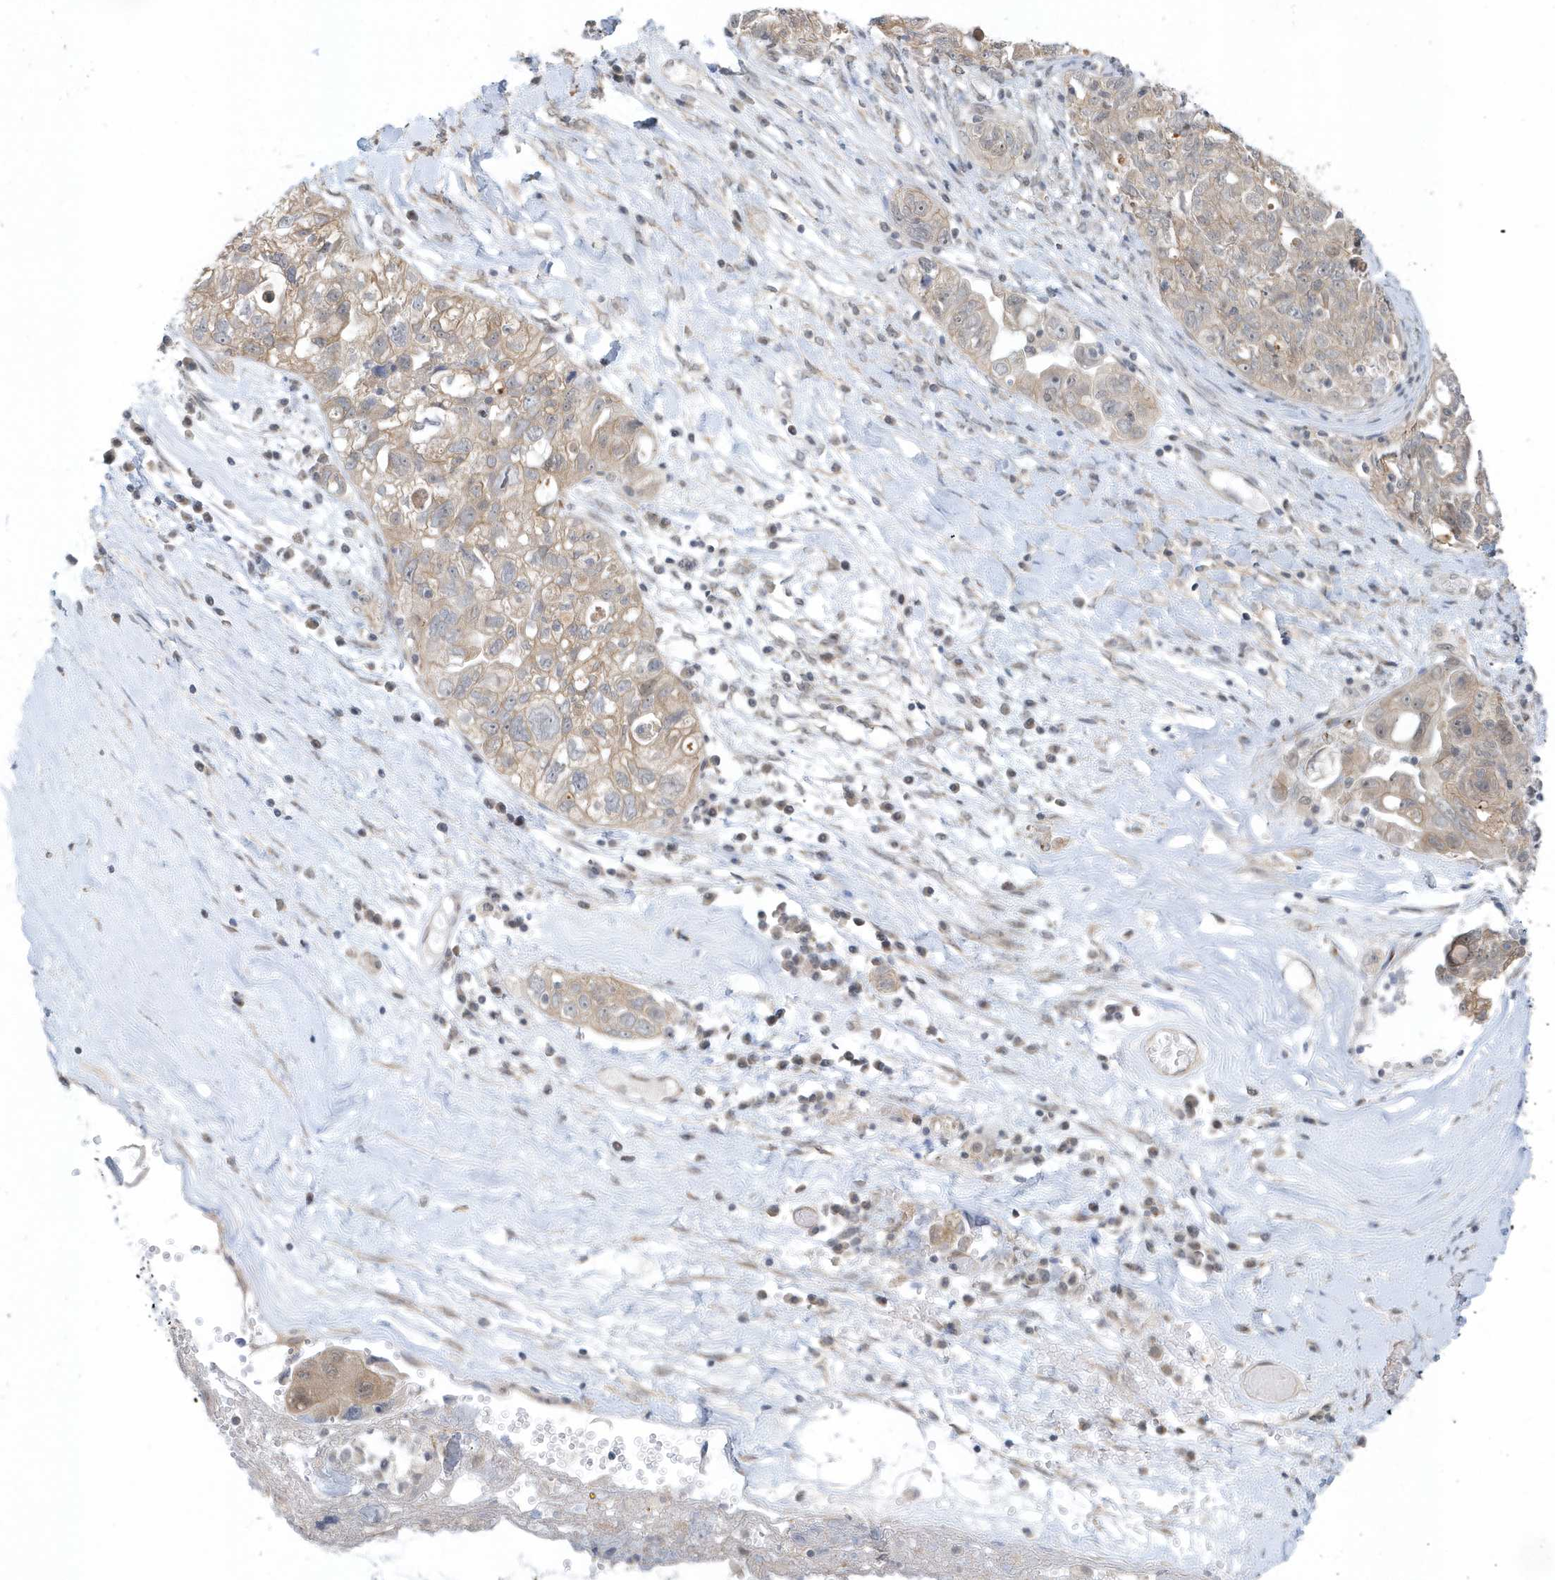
{"staining": {"intensity": "weak", "quantity": "<25%", "location": "cytoplasmic/membranous"}, "tissue": "ovarian cancer", "cell_type": "Tumor cells", "image_type": "cancer", "snomed": [{"axis": "morphology", "description": "Carcinoma, NOS"}, {"axis": "morphology", "description": "Cystadenocarcinoma, serous, NOS"}, {"axis": "topography", "description": "Ovary"}], "caption": "Tumor cells show no significant protein staining in ovarian cancer (serous cystadenocarcinoma).", "gene": "USP53", "patient": {"sex": "female", "age": 69}}